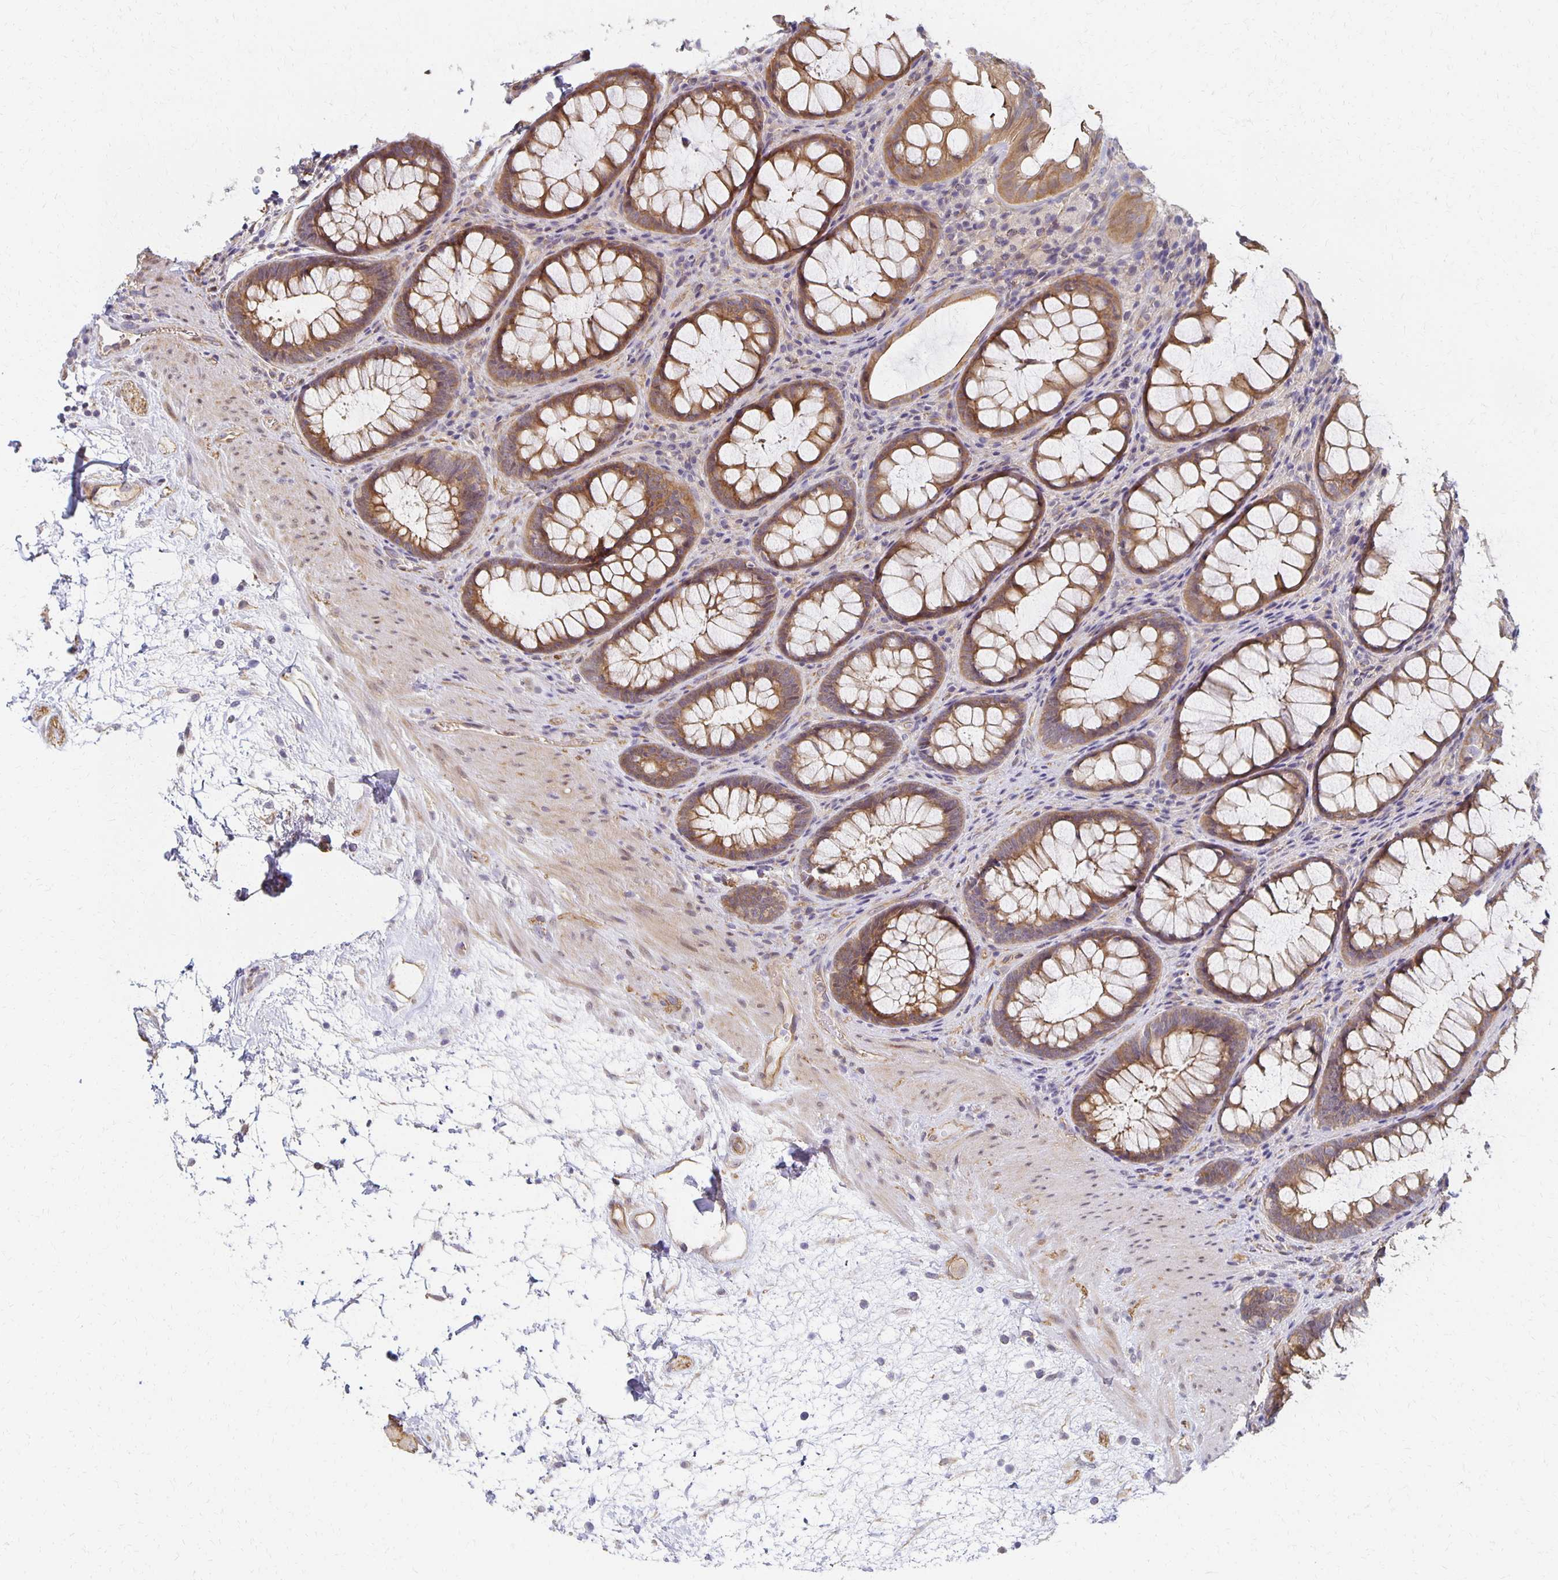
{"staining": {"intensity": "moderate", "quantity": ">75%", "location": "cytoplasmic/membranous"}, "tissue": "rectum", "cell_type": "Glandular cells", "image_type": "normal", "snomed": [{"axis": "morphology", "description": "Normal tissue, NOS"}, {"axis": "topography", "description": "Rectum"}], "caption": "An image of human rectum stained for a protein displays moderate cytoplasmic/membranous brown staining in glandular cells. (brown staining indicates protein expression, while blue staining denotes nuclei).", "gene": "SORL1", "patient": {"sex": "male", "age": 72}}